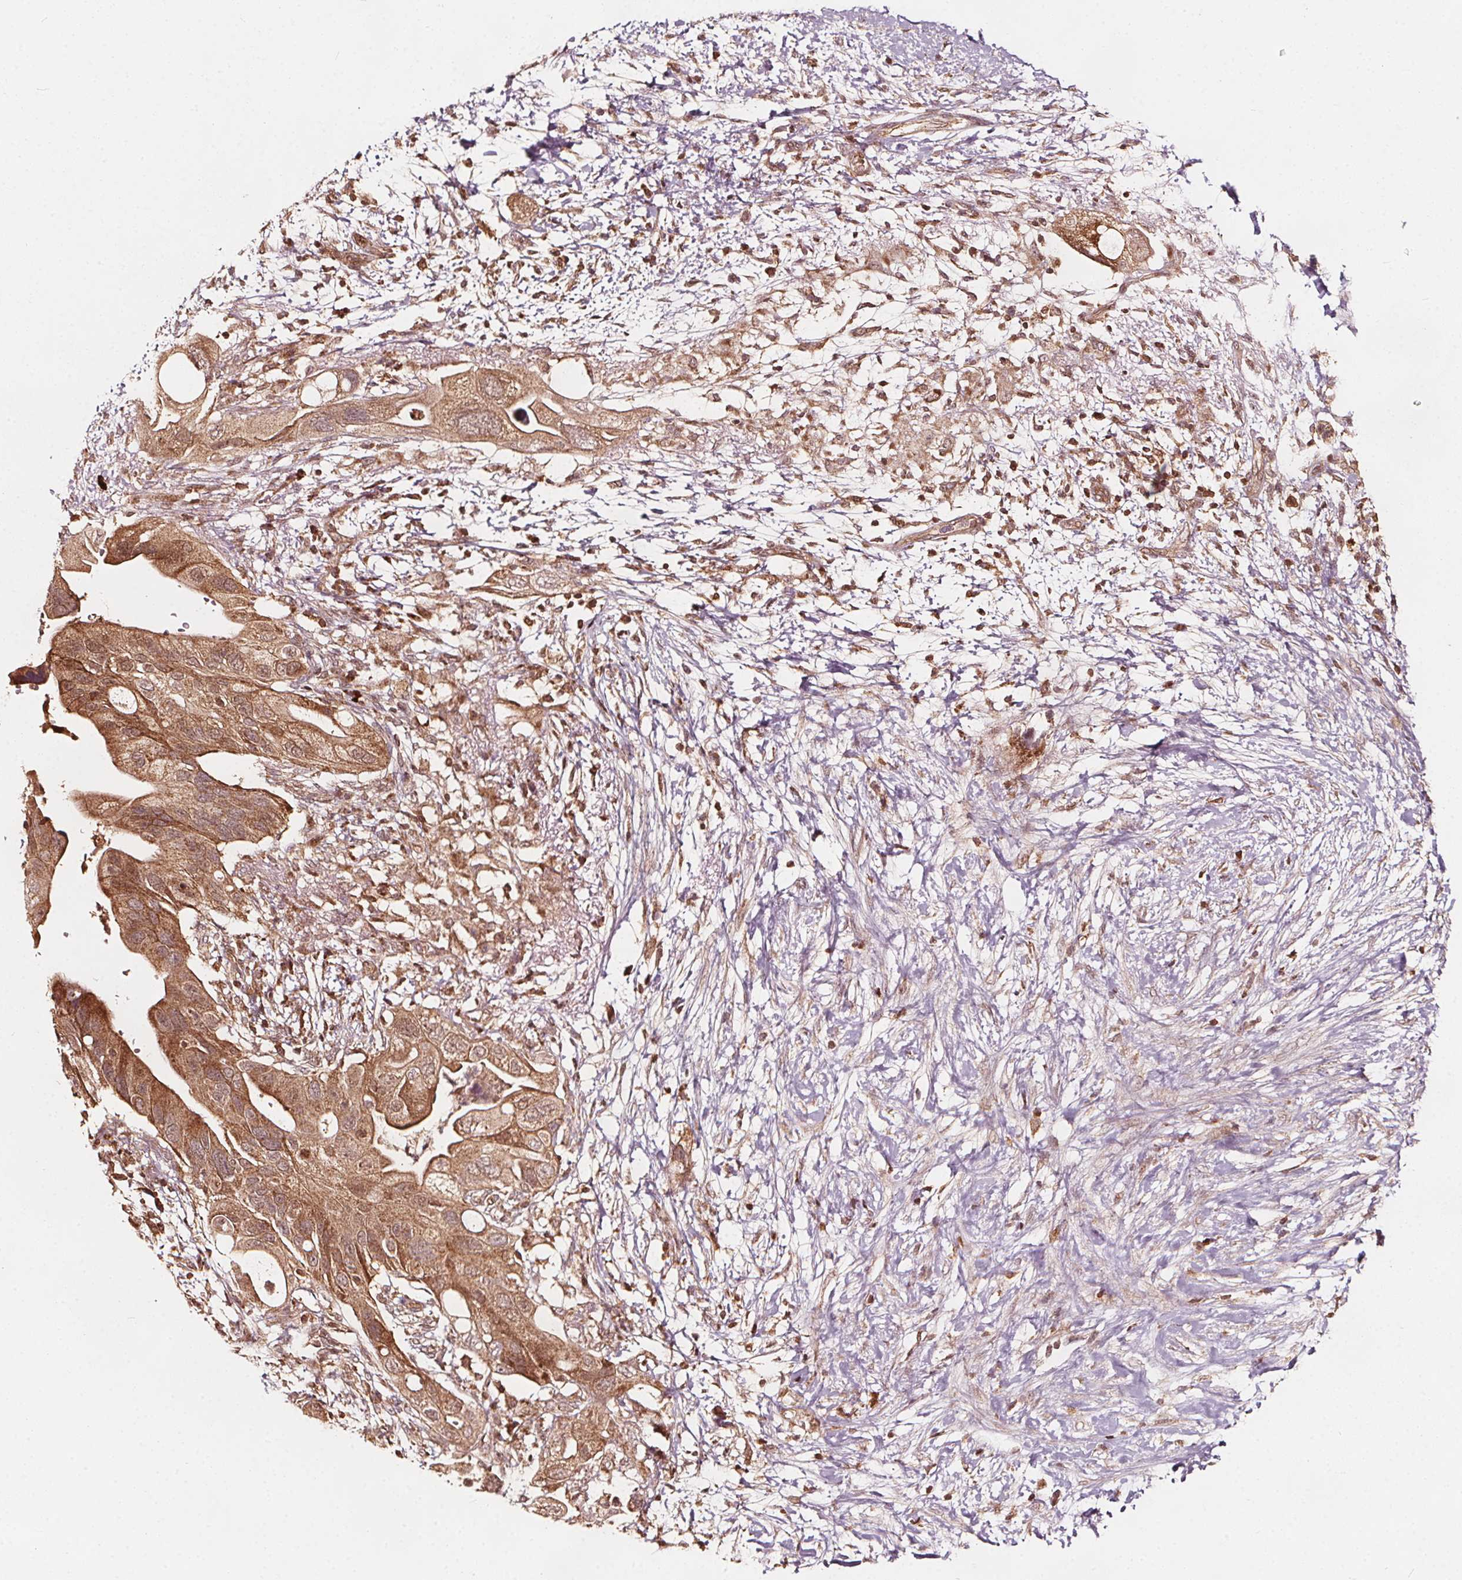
{"staining": {"intensity": "moderate", "quantity": ">75%", "location": "cytoplasmic/membranous"}, "tissue": "pancreatic cancer", "cell_type": "Tumor cells", "image_type": "cancer", "snomed": [{"axis": "morphology", "description": "Adenocarcinoma, NOS"}, {"axis": "topography", "description": "Pancreas"}], "caption": "IHC (DAB (3,3'-diaminobenzidine)) staining of human pancreatic cancer shows moderate cytoplasmic/membranous protein expression in about >75% of tumor cells.", "gene": "AIP", "patient": {"sex": "female", "age": 72}}